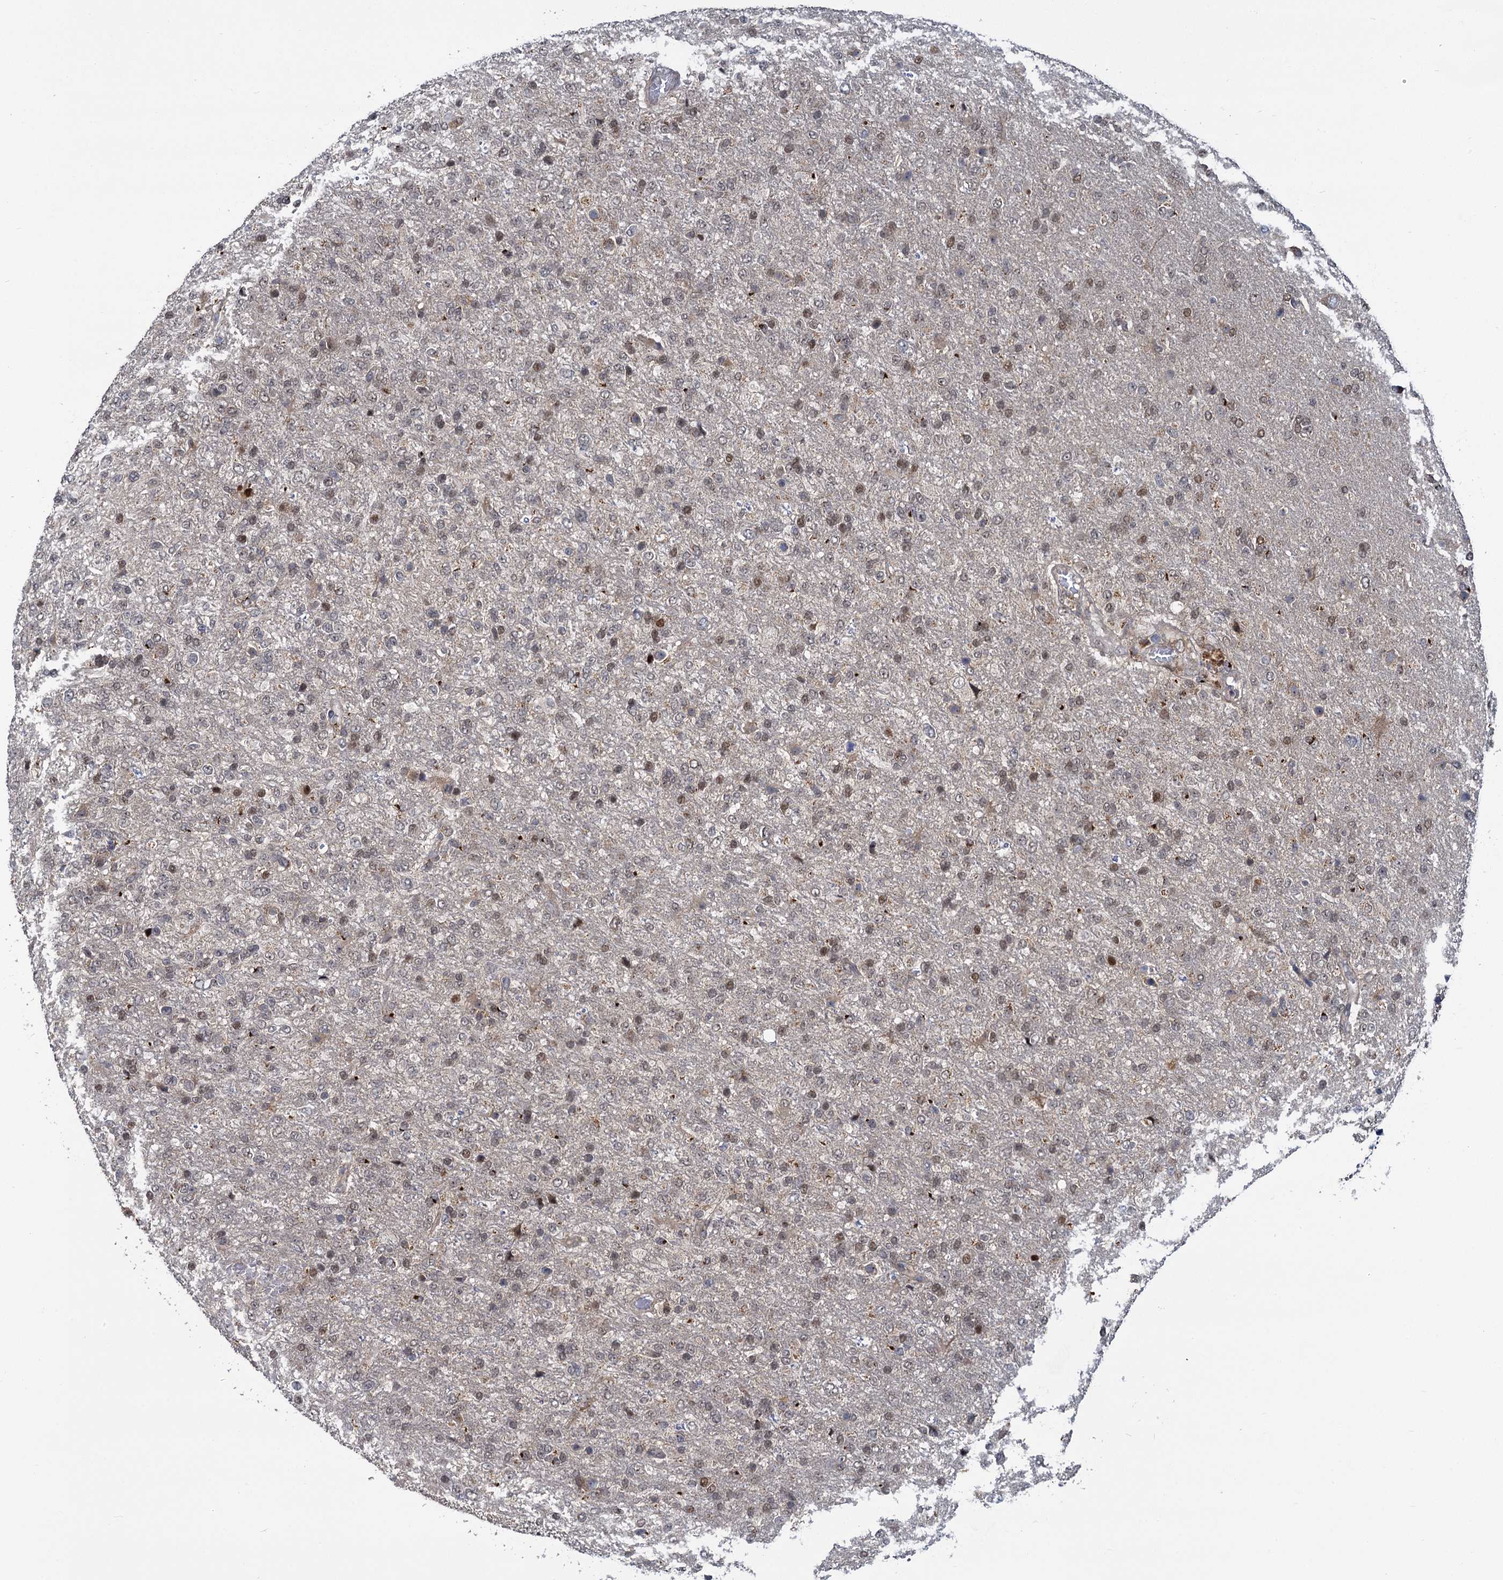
{"staining": {"intensity": "weak", "quantity": "25%-75%", "location": "nuclear"}, "tissue": "glioma", "cell_type": "Tumor cells", "image_type": "cancer", "snomed": [{"axis": "morphology", "description": "Glioma, malignant, High grade"}, {"axis": "topography", "description": "Brain"}], "caption": "This is an image of immunohistochemistry staining of high-grade glioma (malignant), which shows weak positivity in the nuclear of tumor cells.", "gene": "GAL3ST4", "patient": {"sex": "female", "age": 74}}